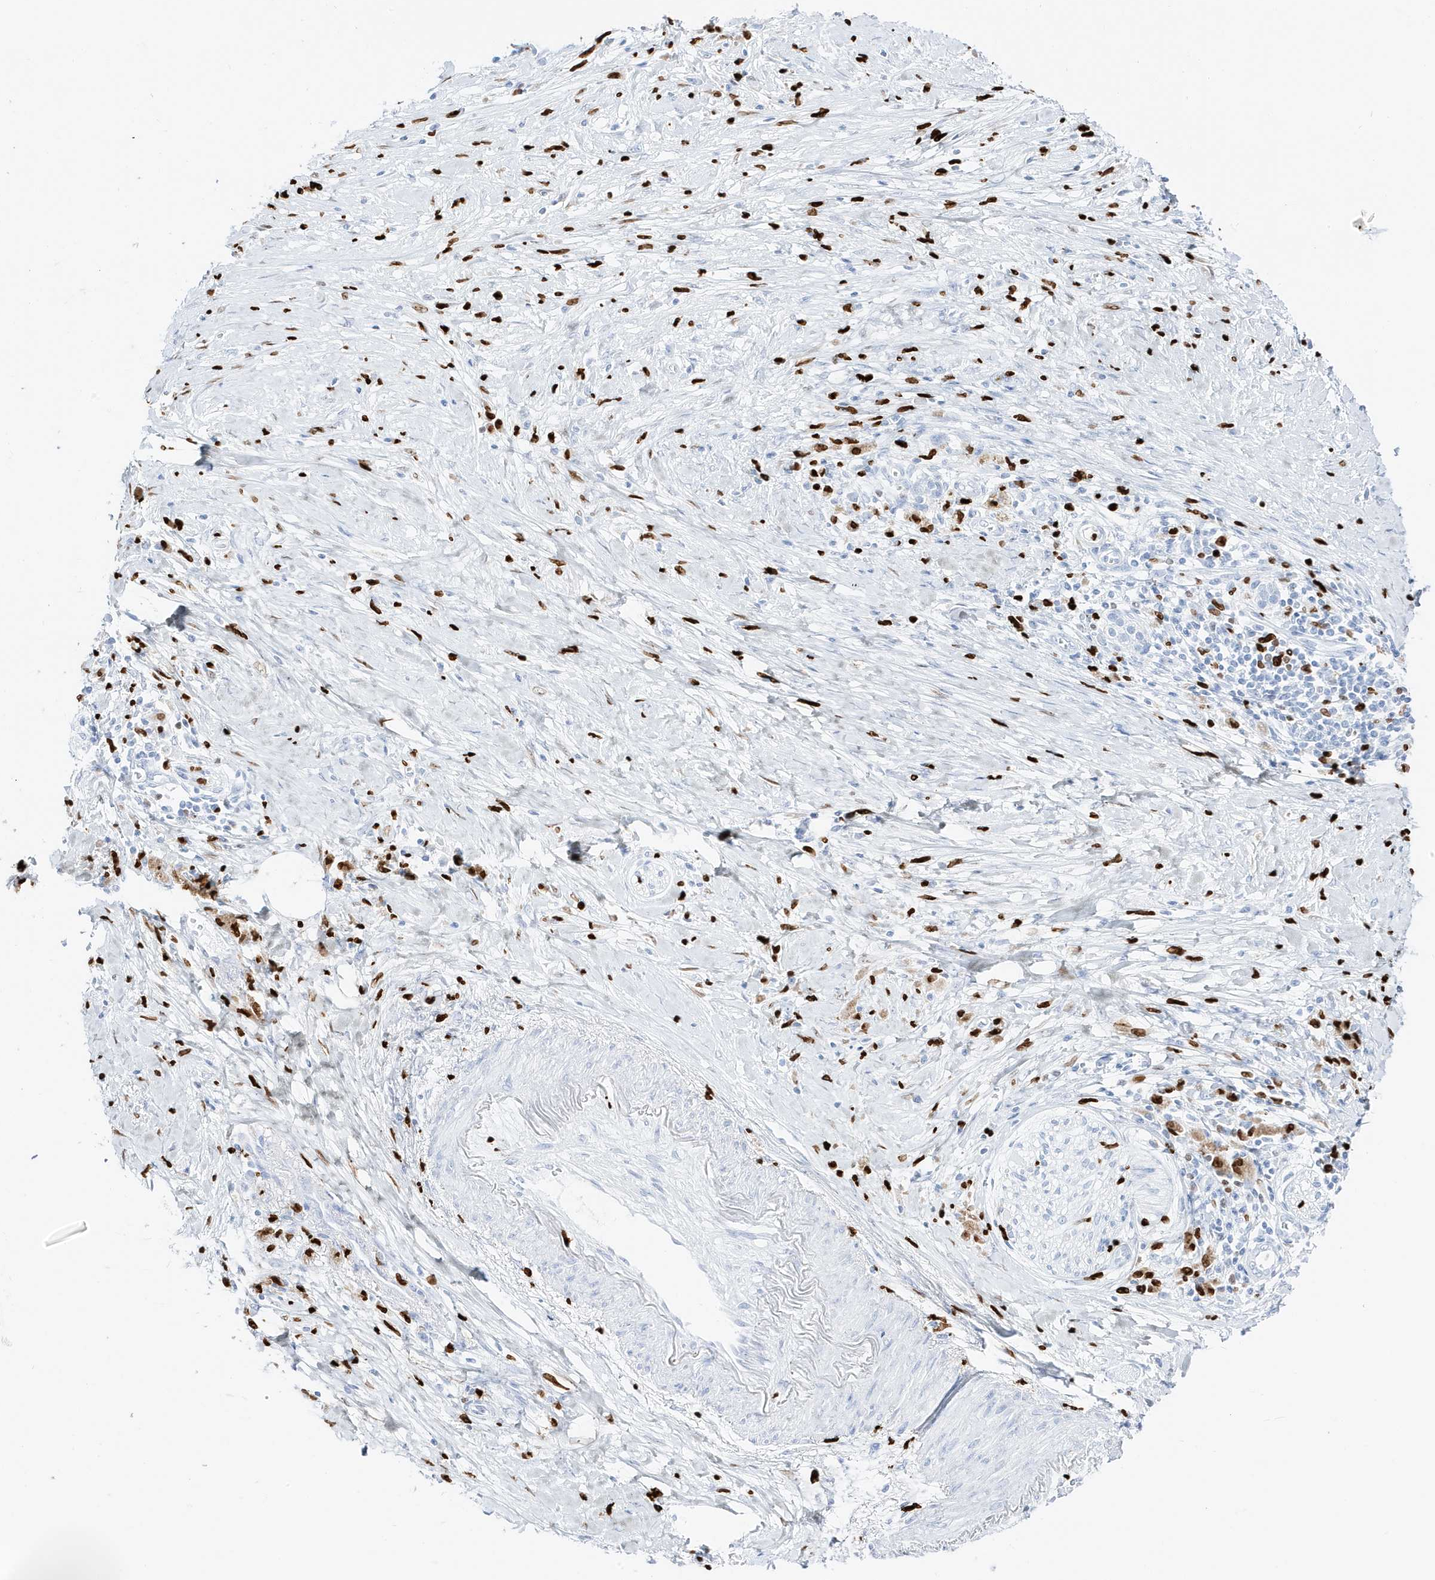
{"staining": {"intensity": "negative", "quantity": "none", "location": "none"}, "tissue": "pancreatic cancer", "cell_type": "Tumor cells", "image_type": "cancer", "snomed": [{"axis": "morphology", "description": "Adenocarcinoma, NOS"}, {"axis": "topography", "description": "Pancreas"}], "caption": "Immunohistochemistry photomicrograph of neoplastic tissue: human pancreatic cancer (adenocarcinoma) stained with DAB exhibits no significant protein expression in tumor cells. Nuclei are stained in blue.", "gene": "MNDA", "patient": {"sex": "male", "age": 58}}